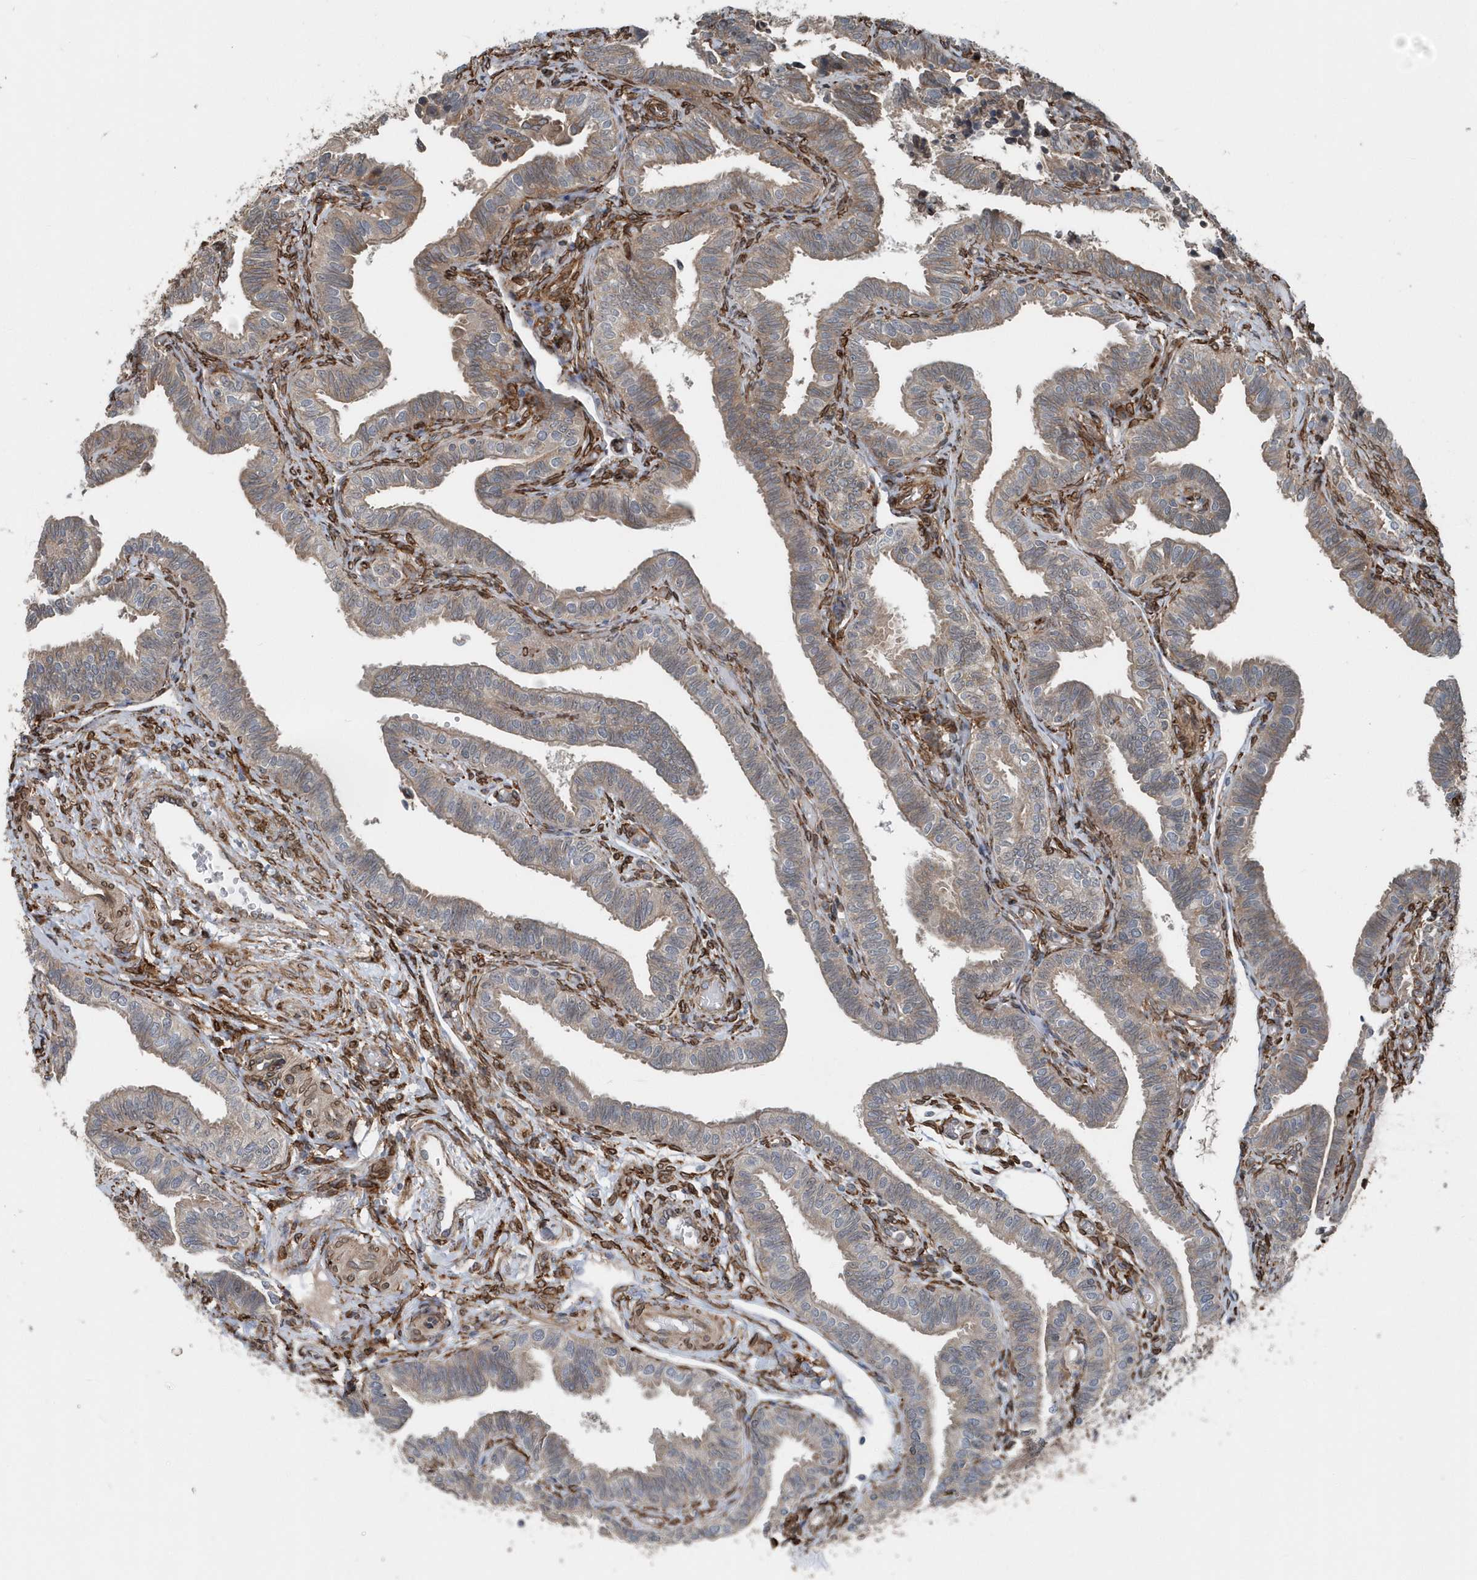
{"staining": {"intensity": "moderate", "quantity": "25%-75%", "location": "cytoplasmic/membranous"}, "tissue": "fallopian tube", "cell_type": "Glandular cells", "image_type": "normal", "snomed": [{"axis": "morphology", "description": "Normal tissue, NOS"}, {"axis": "topography", "description": "Fallopian tube"}], "caption": "A micrograph of fallopian tube stained for a protein demonstrates moderate cytoplasmic/membranous brown staining in glandular cells. (Stains: DAB in brown, nuclei in blue, Microscopy: brightfield microscopy at high magnification).", "gene": "MCC", "patient": {"sex": "female", "age": 39}}